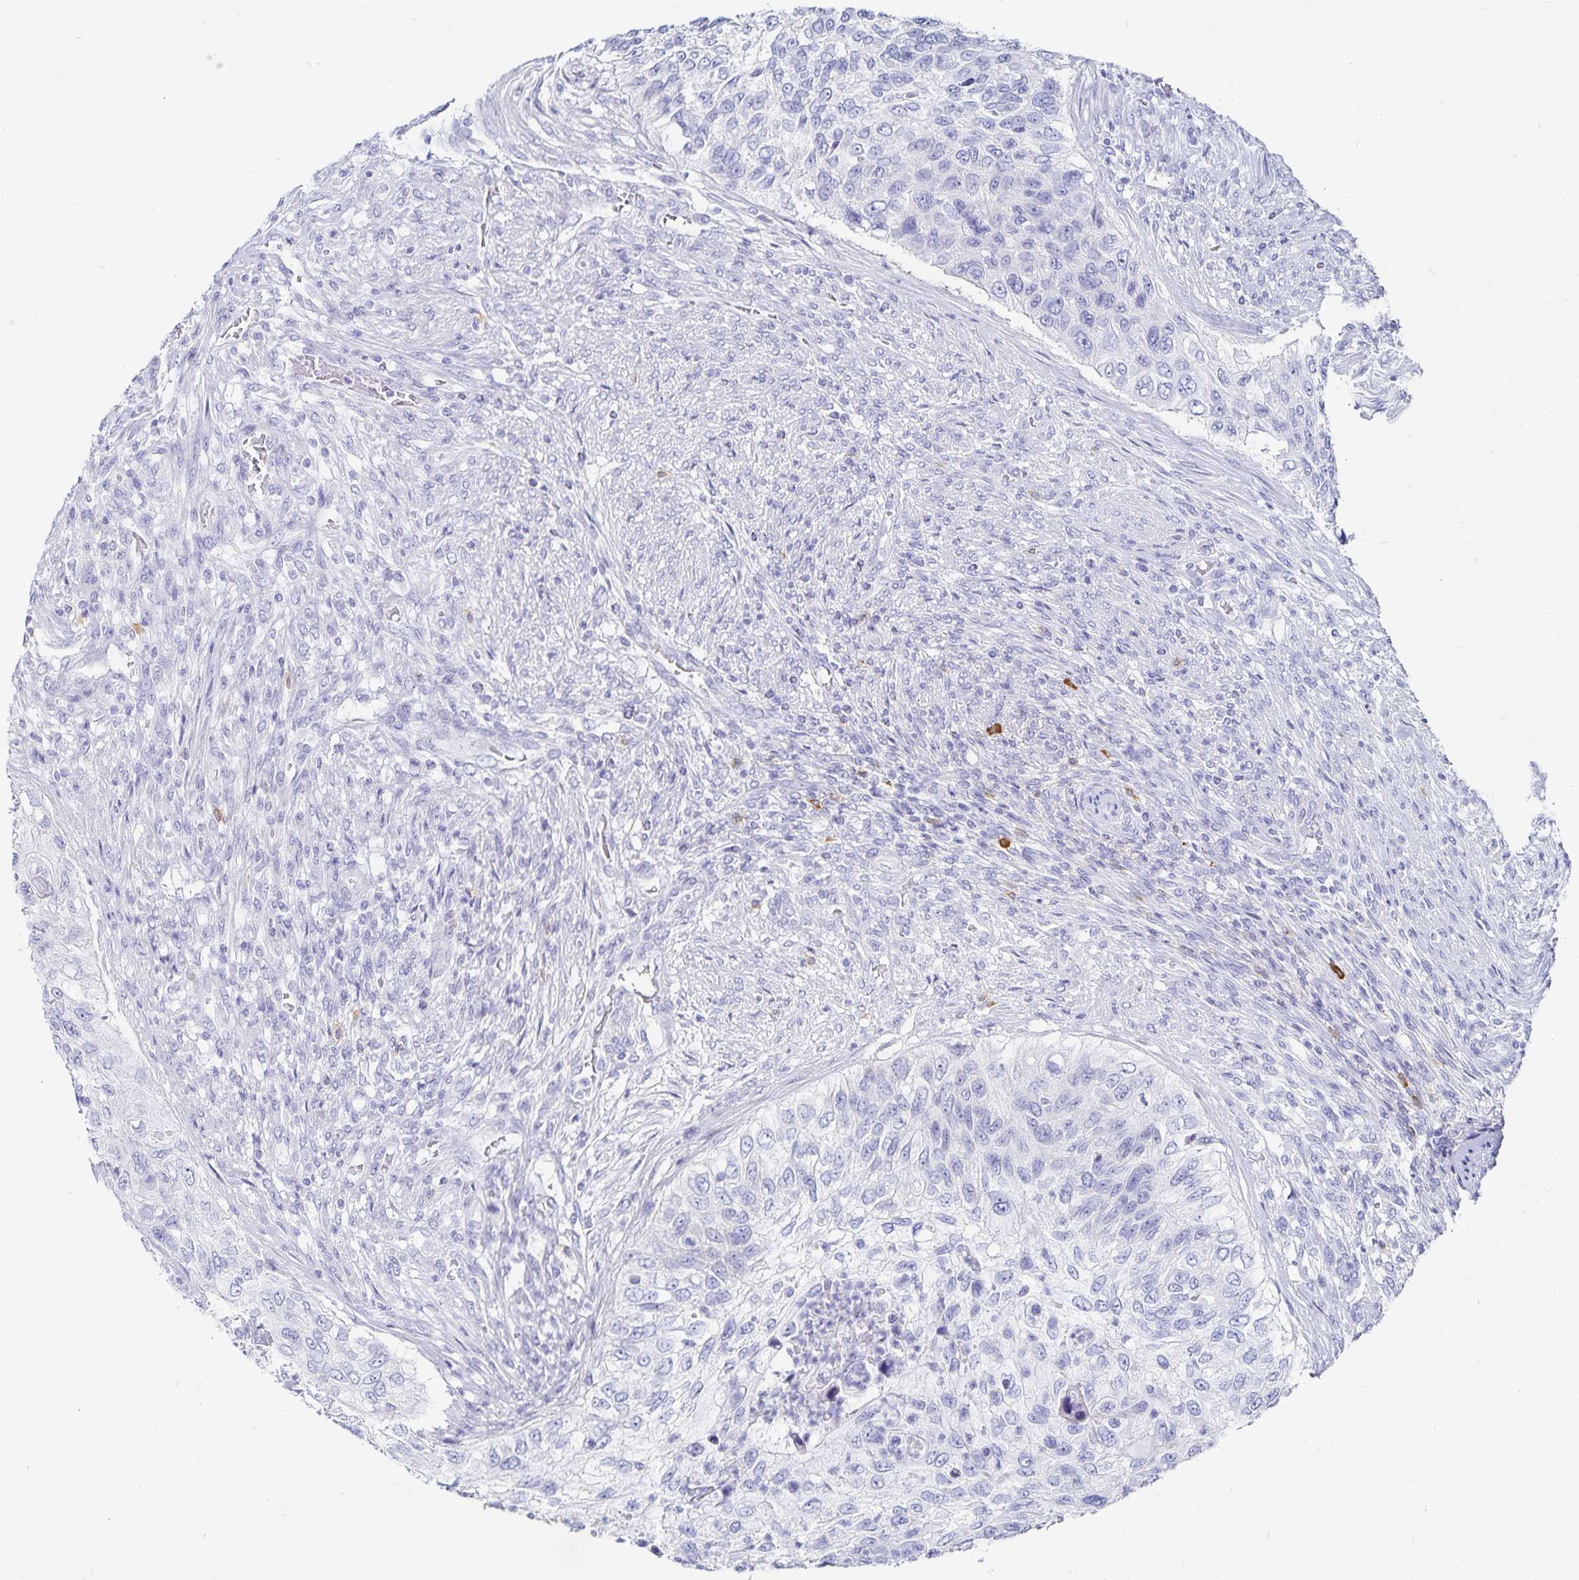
{"staining": {"intensity": "negative", "quantity": "none", "location": "none"}, "tissue": "urothelial cancer", "cell_type": "Tumor cells", "image_type": "cancer", "snomed": [{"axis": "morphology", "description": "Urothelial carcinoma, High grade"}, {"axis": "topography", "description": "Urinary bladder"}], "caption": "The image shows no significant expression in tumor cells of urothelial cancer.", "gene": "TNIP1", "patient": {"sex": "female", "age": 60}}